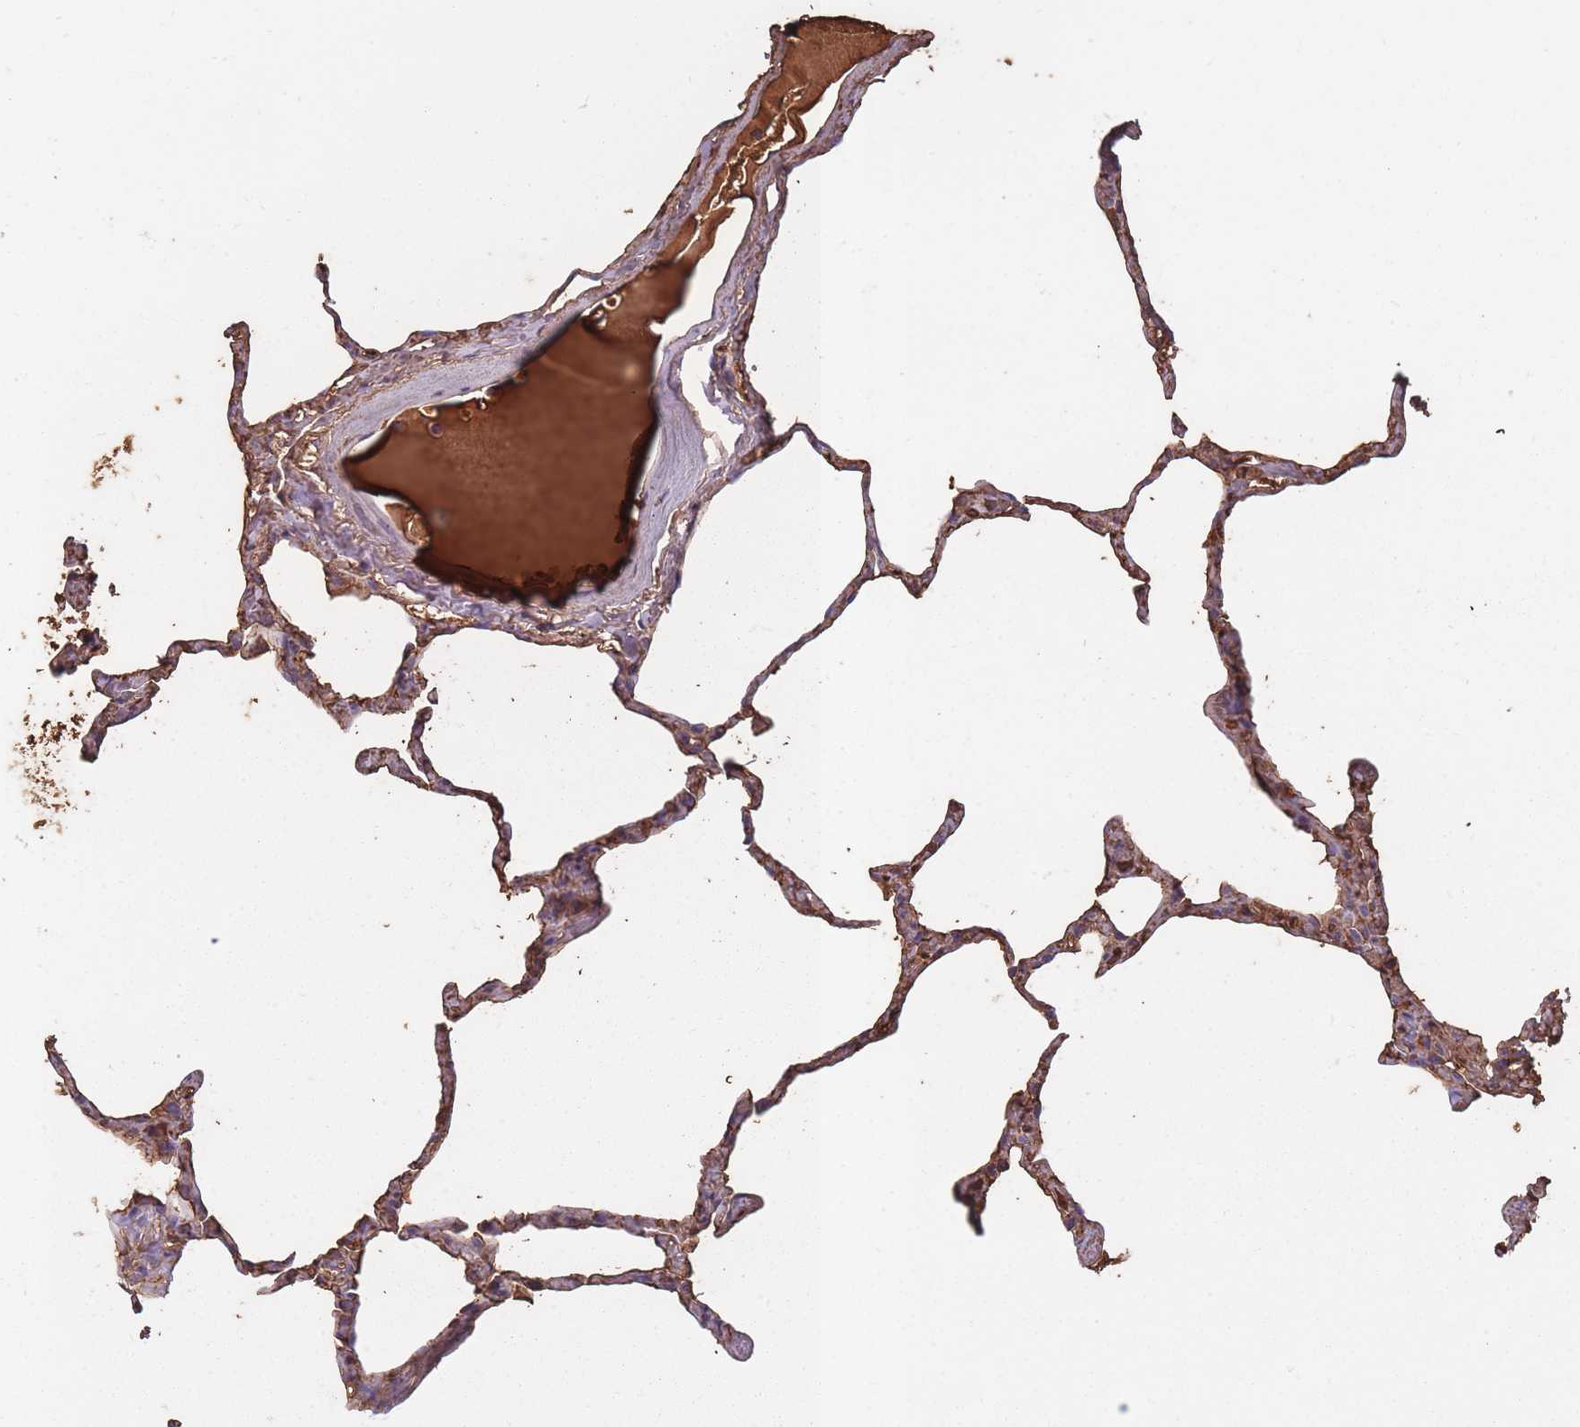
{"staining": {"intensity": "weak", "quantity": ">75%", "location": "cytoplasmic/membranous"}, "tissue": "lung", "cell_type": "Alveolar cells", "image_type": "normal", "snomed": [{"axis": "morphology", "description": "Normal tissue, NOS"}, {"axis": "topography", "description": "Lung"}], "caption": "Lung stained with DAB (3,3'-diaminobenzidine) immunohistochemistry shows low levels of weak cytoplasmic/membranous staining in approximately >75% of alveolar cells.", "gene": "KAT2A", "patient": {"sex": "male", "age": 65}}